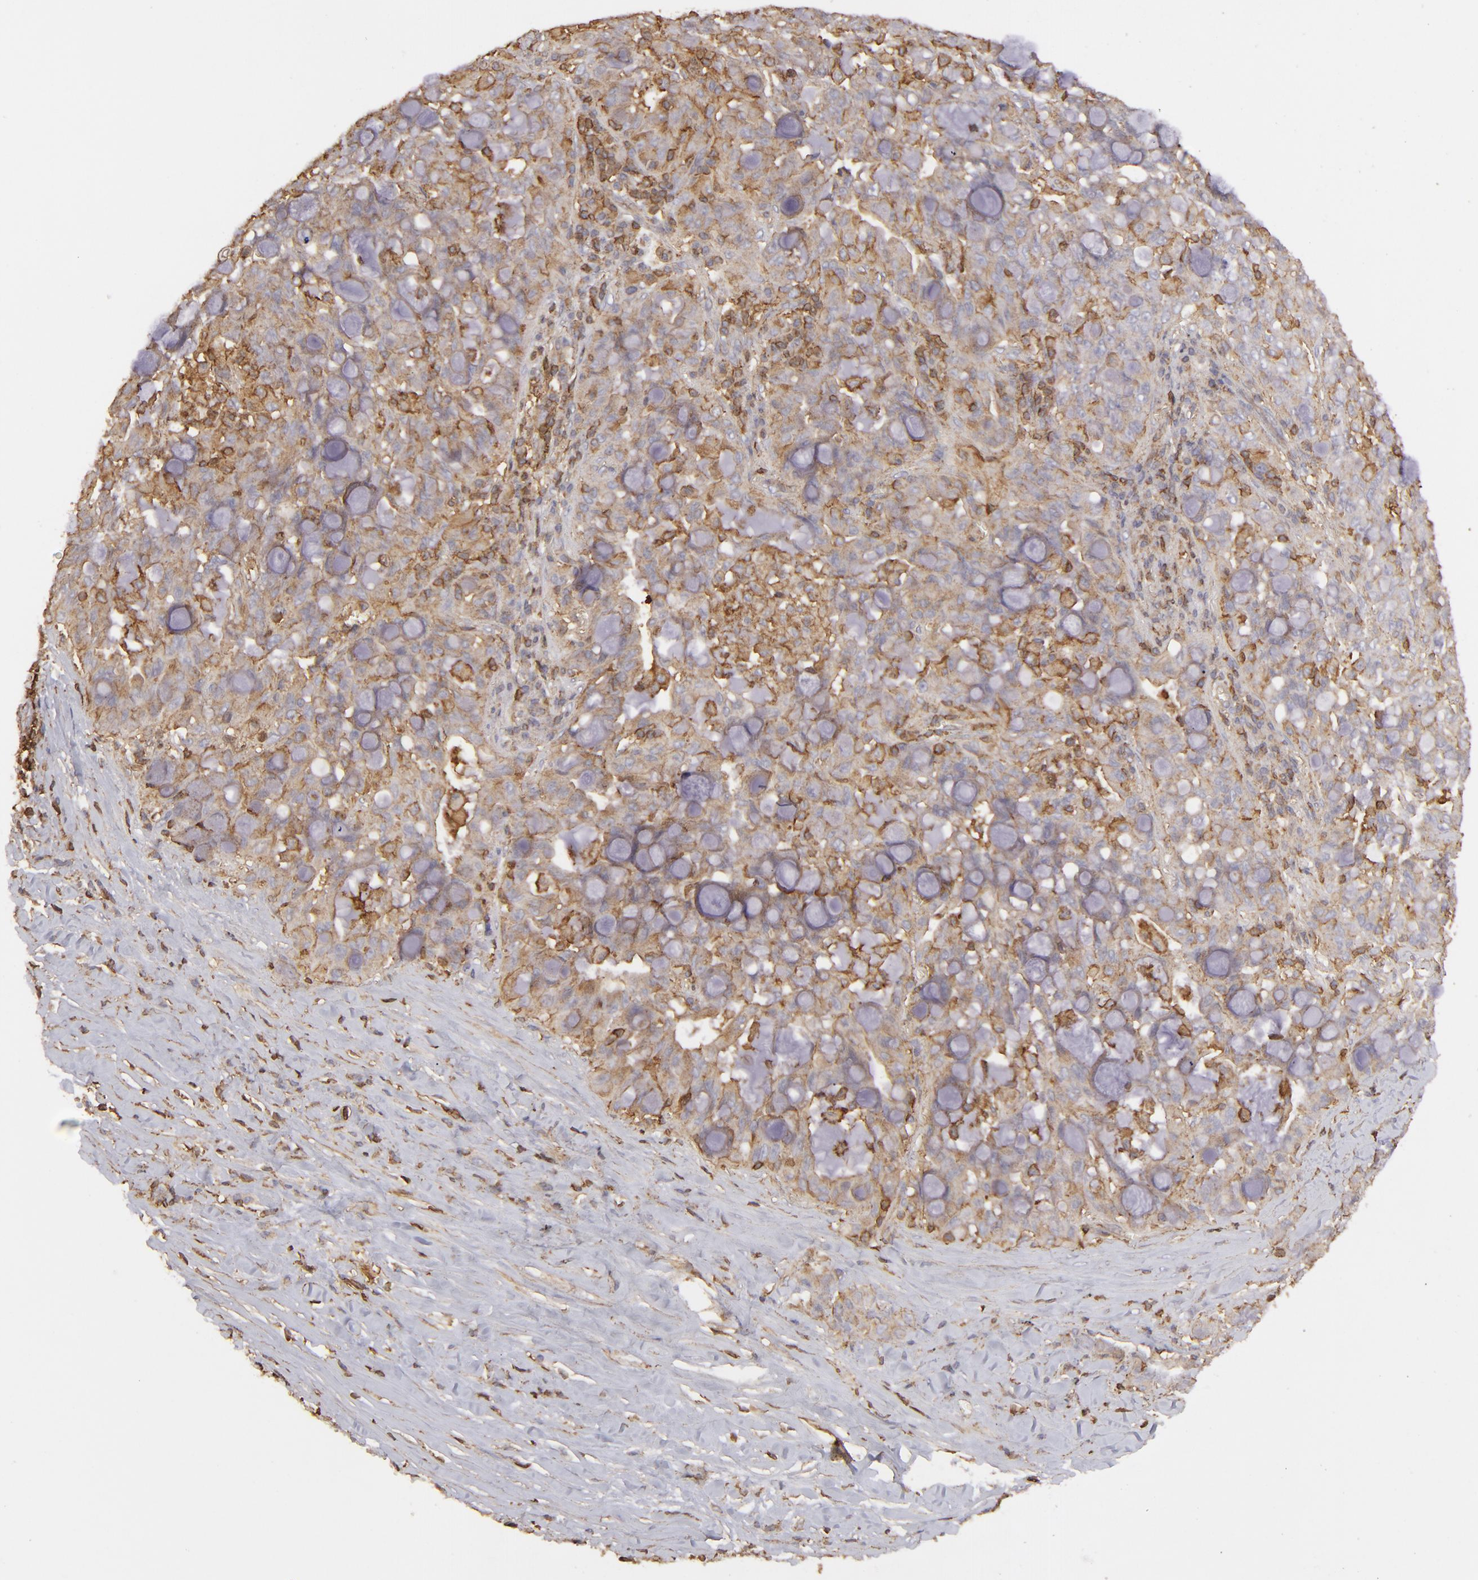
{"staining": {"intensity": "moderate", "quantity": ">75%", "location": "cytoplasmic/membranous"}, "tissue": "lung cancer", "cell_type": "Tumor cells", "image_type": "cancer", "snomed": [{"axis": "morphology", "description": "Adenocarcinoma, NOS"}, {"axis": "topography", "description": "Lung"}], "caption": "Protein expression analysis of human lung adenocarcinoma reveals moderate cytoplasmic/membranous staining in approximately >75% of tumor cells.", "gene": "ACTB", "patient": {"sex": "female", "age": 44}}